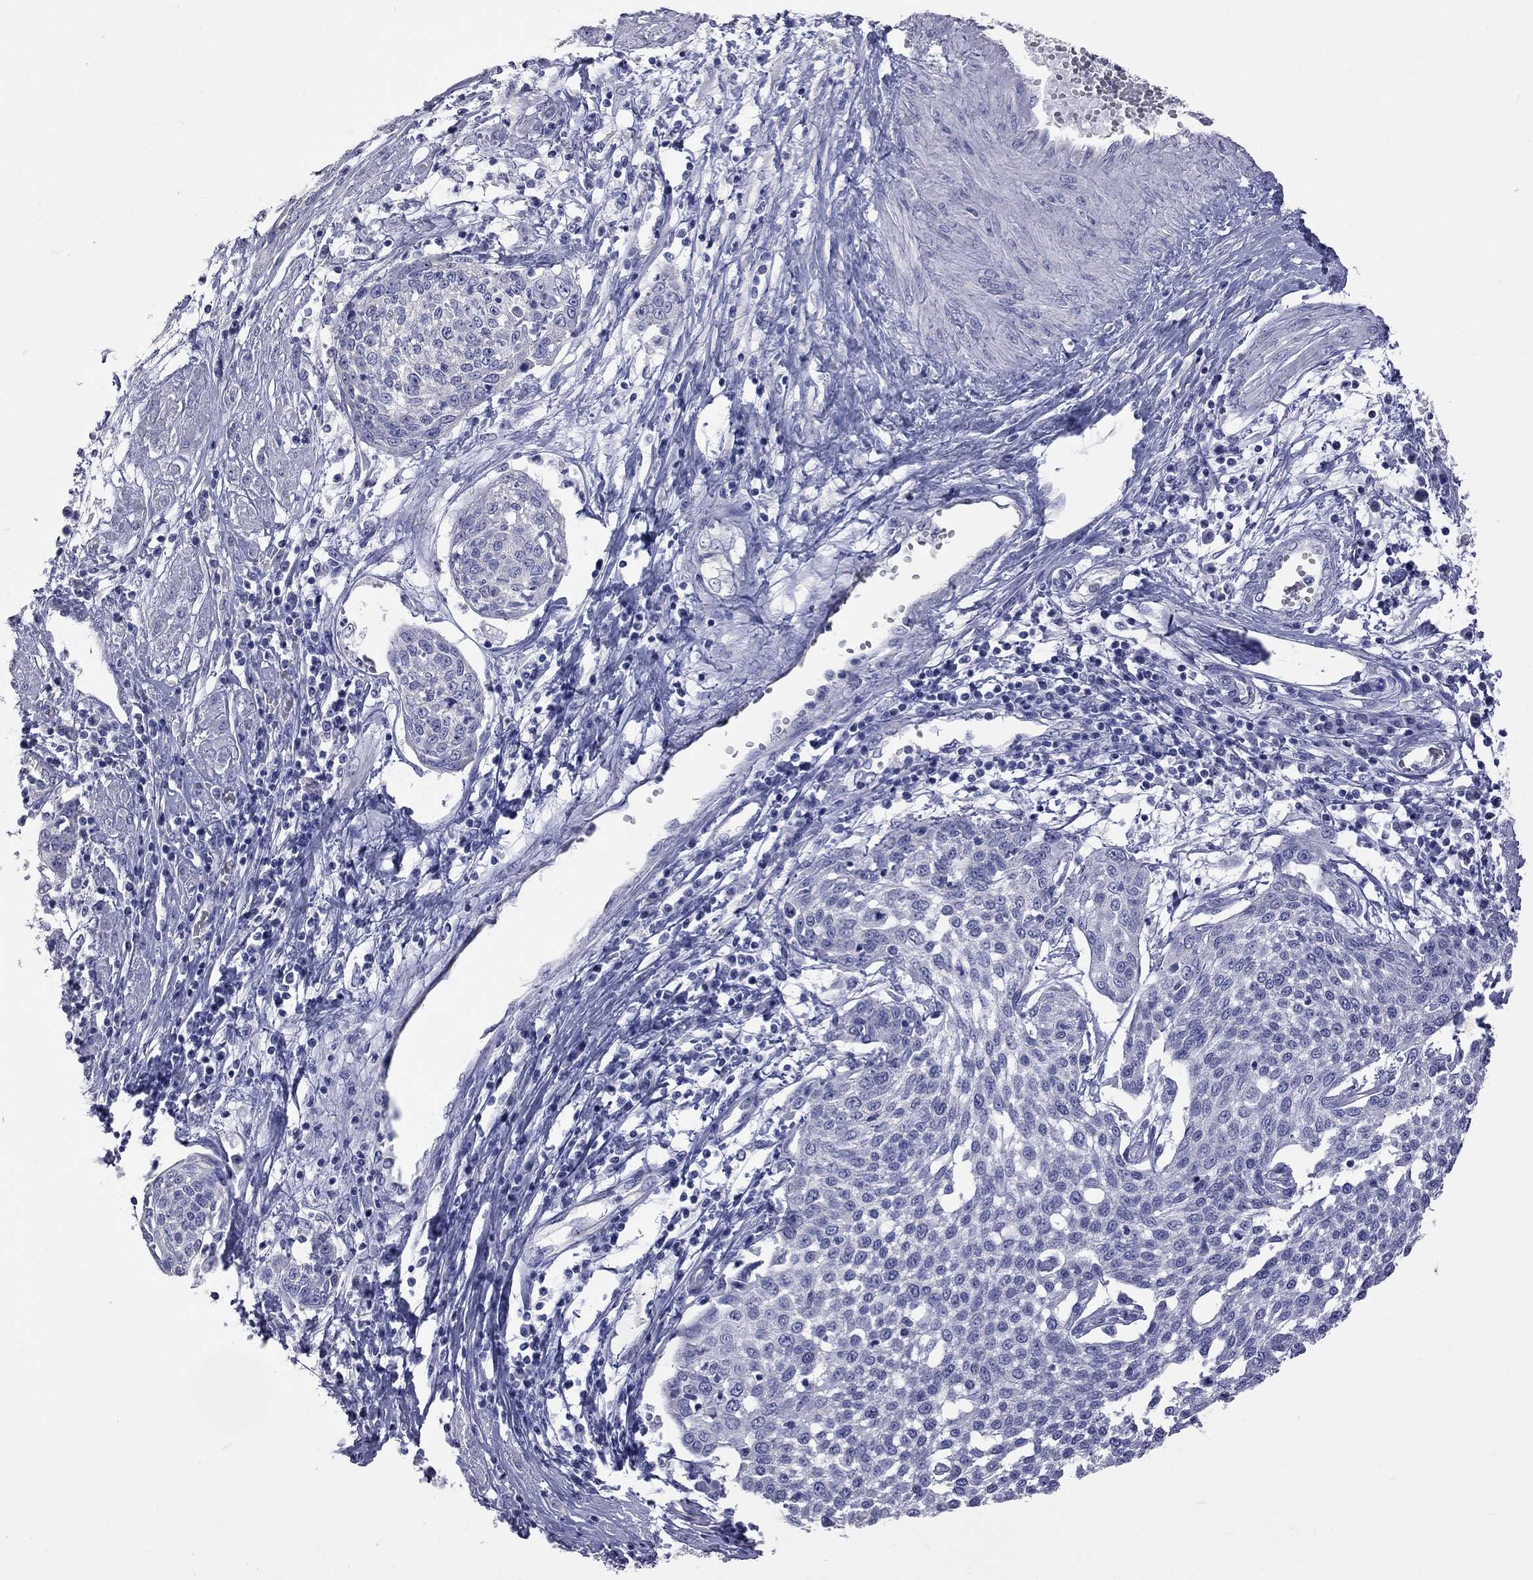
{"staining": {"intensity": "negative", "quantity": "none", "location": "none"}, "tissue": "cervical cancer", "cell_type": "Tumor cells", "image_type": "cancer", "snomed": [{"axis": "morphology", "description": "Squamous cell carcinoma, NOS"}, {"axis": "topography", "description": "Cervix"}], "caption": "A histopathology image of cervical cancer (squamous cell carcinoma) stained for a protein displays no brown staining in tumor cells.", "gene": "KCND2", "patient": {"sex": "female", "age": 34}}